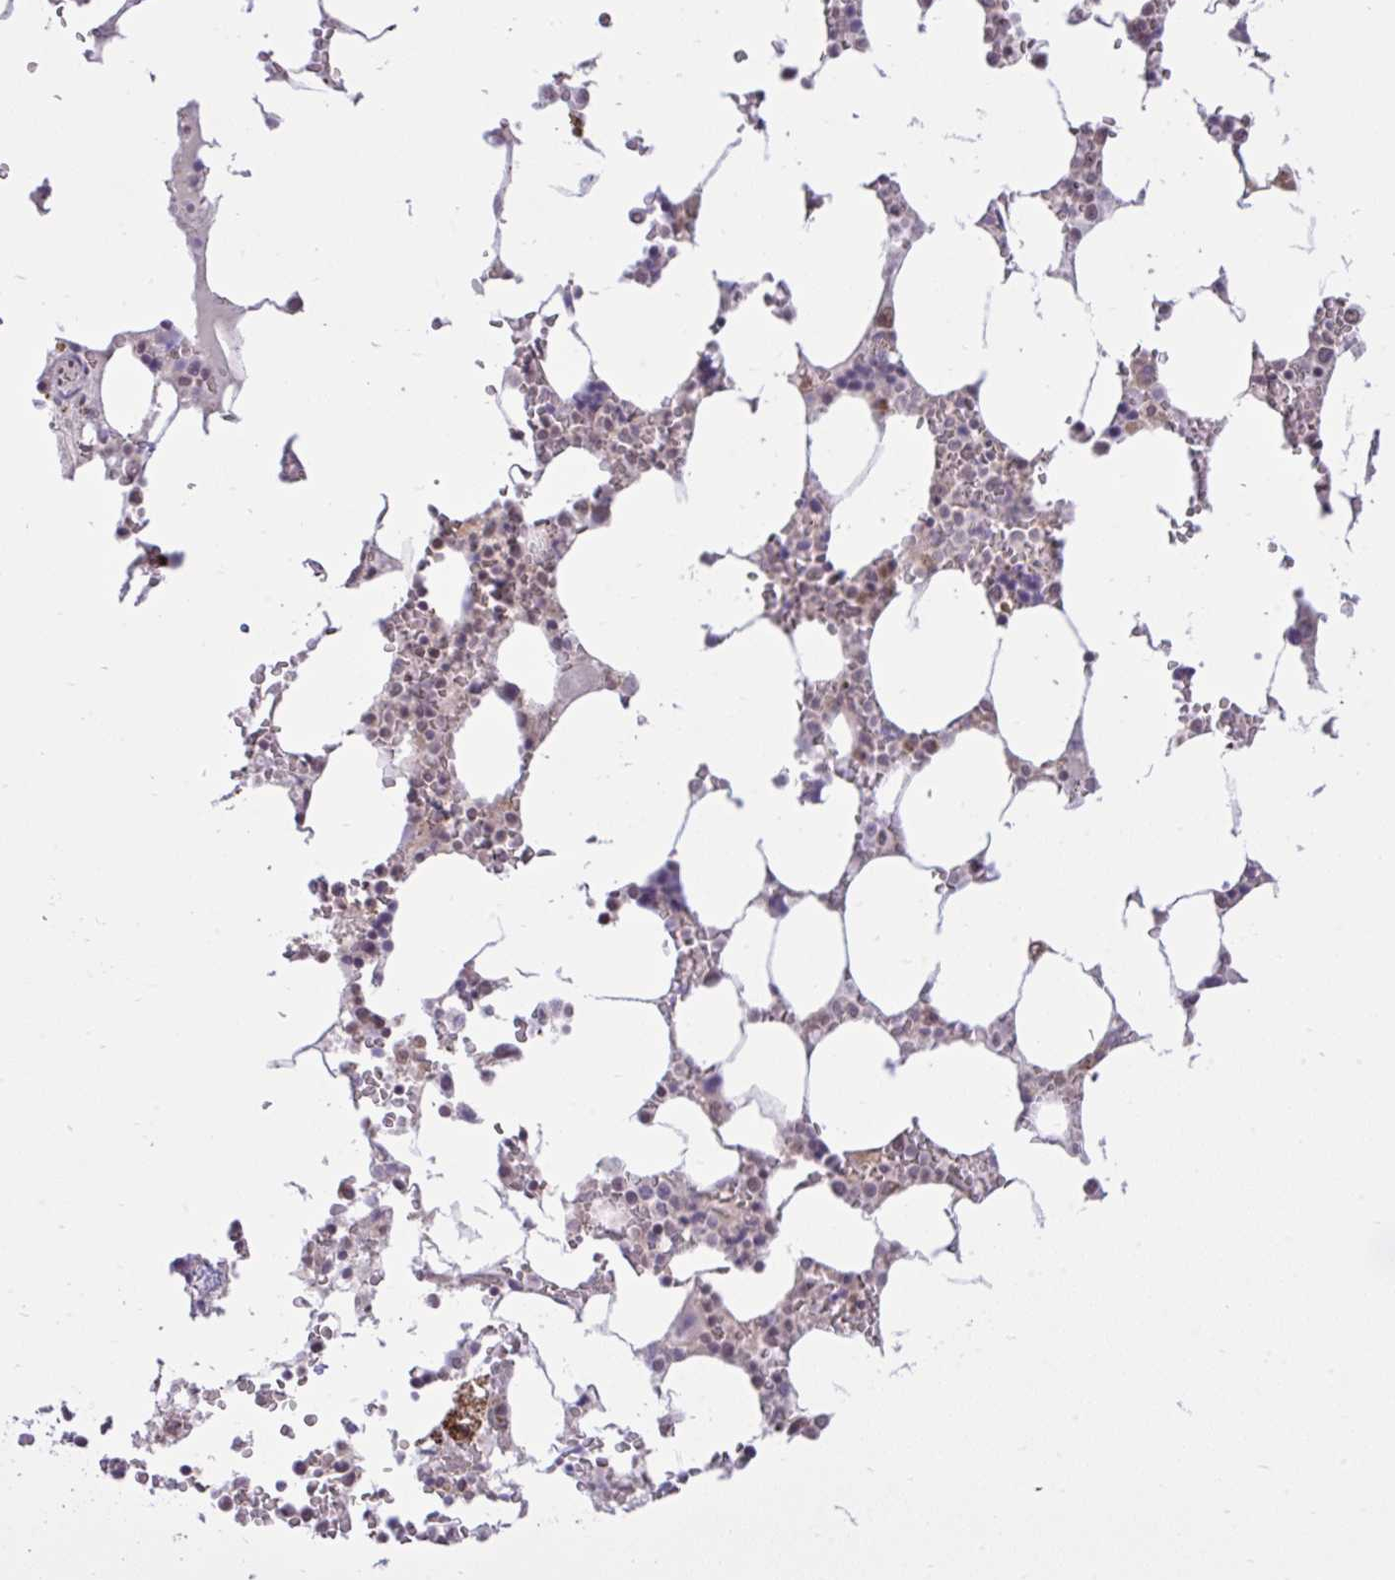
{"staining": {"intensity": "moderate", "quantity": "<25%", "location": "cytoplasmic/membranous"}, "tissue": "bone marrow", "cell_type": "Hematopoietic cells", "image_type": "normal", "snomed": [{"axis": "morphology", "description": "Normal tissue, NOS"}, {"axis": "topography", "description": "Bone marrow"}], "caption": "Brown immunohistochemical staining in benign human bone marrow displays moderate cytoplasmic/membranous positivity in about <25% of hematopoietic cells.", "gene": "CYP20A1", "patient": {"sex": "male", "age": 64}}